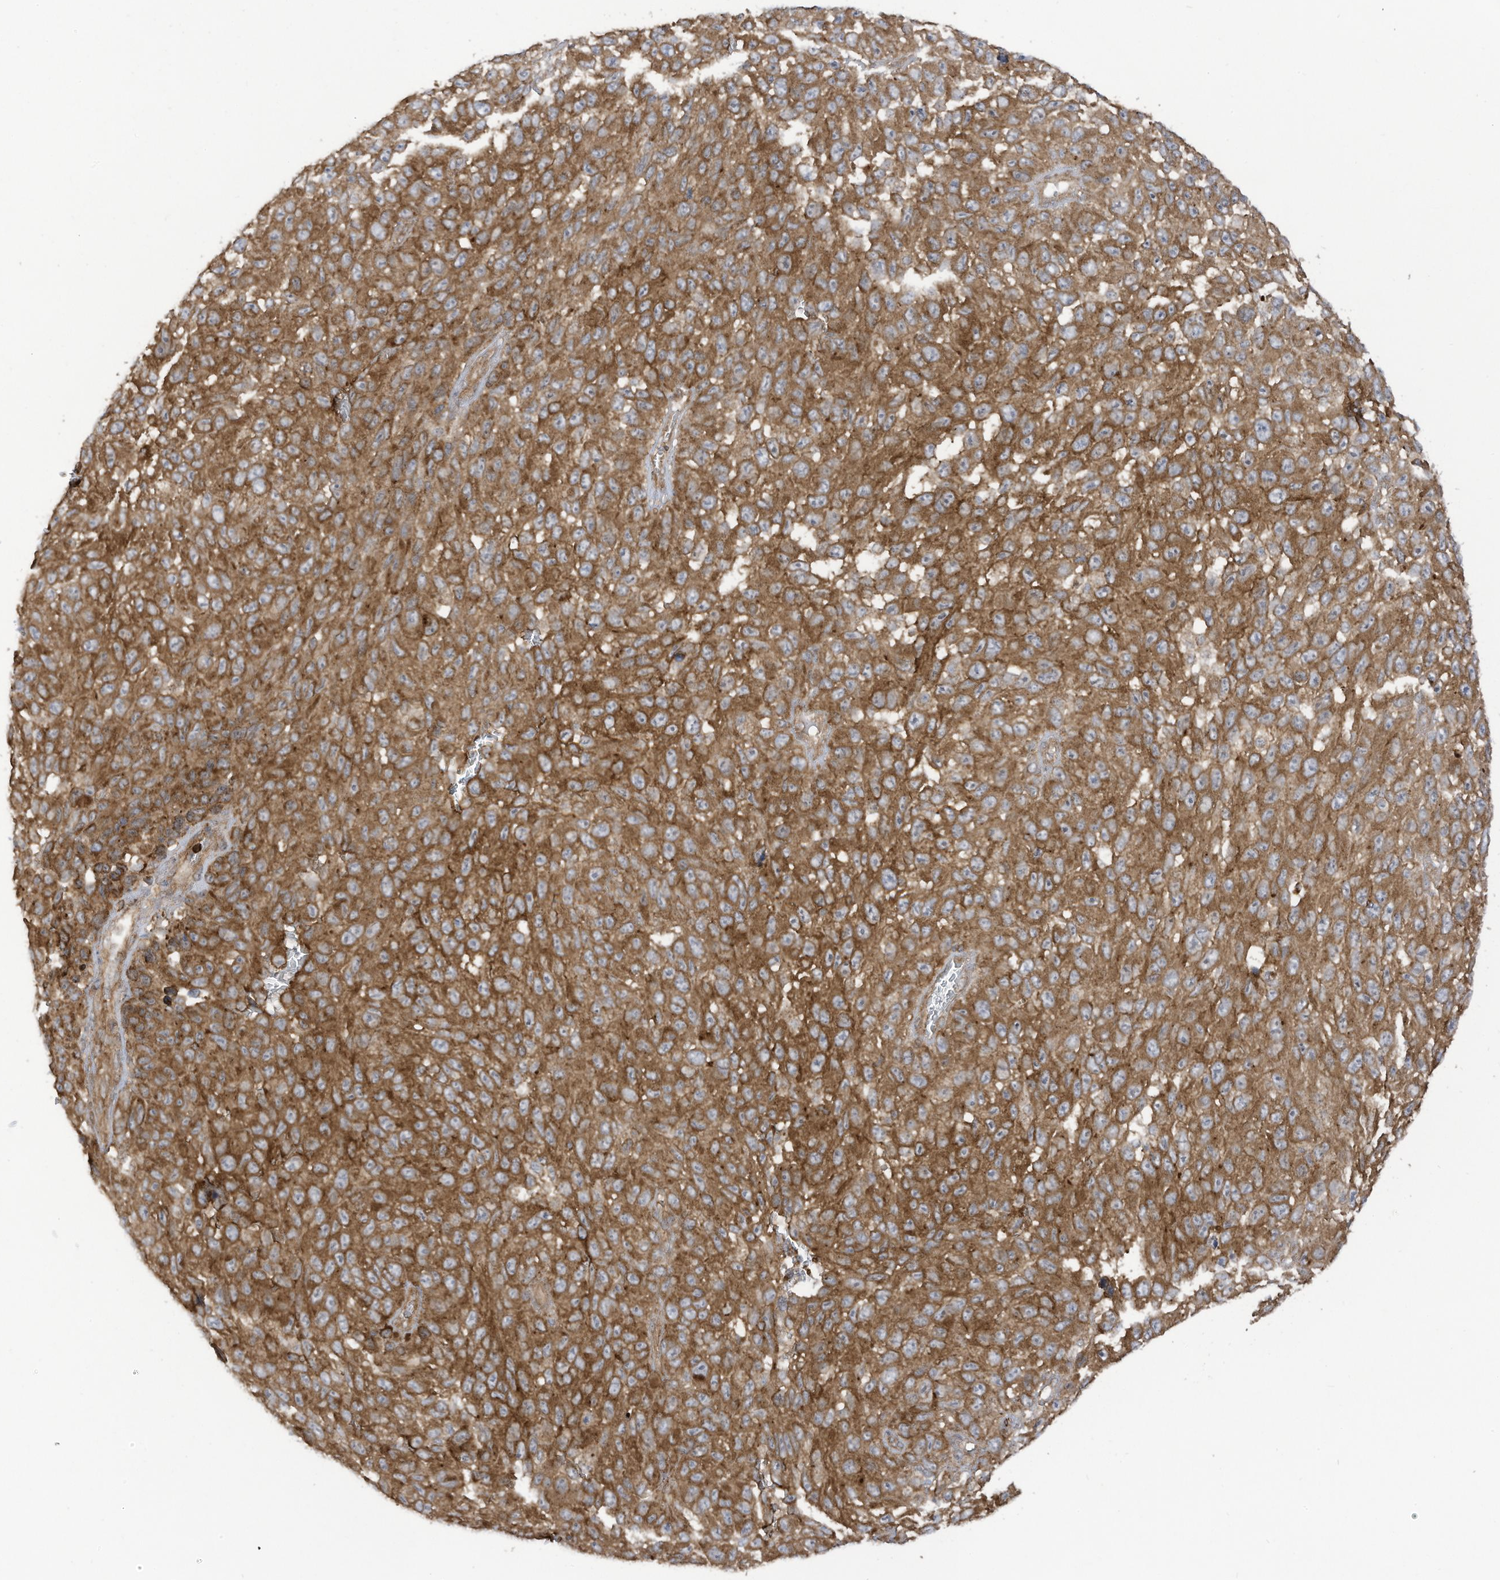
{"staining": {"intensity": "strong", "quantity": ">75%", "location": "cytoplasmic/membranous"}, "tissue": "melanoma", "cell_type": "Tumor cells", "image_type": "cancer", "snomed": [{"axis": "morphology", "description": "Malignant melanoma, NOS"}, {"axis": "topography", "description": "Skin"}], "caption": "Immunohistochemistry (IHC) histopathology image of neoplastic tissue: human melanoma stained using IHC demonstrates high levels of strong protein expression localized specifically in the cytoplasmic/membranous of tumor cells, appearing as a cytoplasmic/membranous brown color.", "gene": "REPS1", "patient": {"sex": "female", "age": 96}}